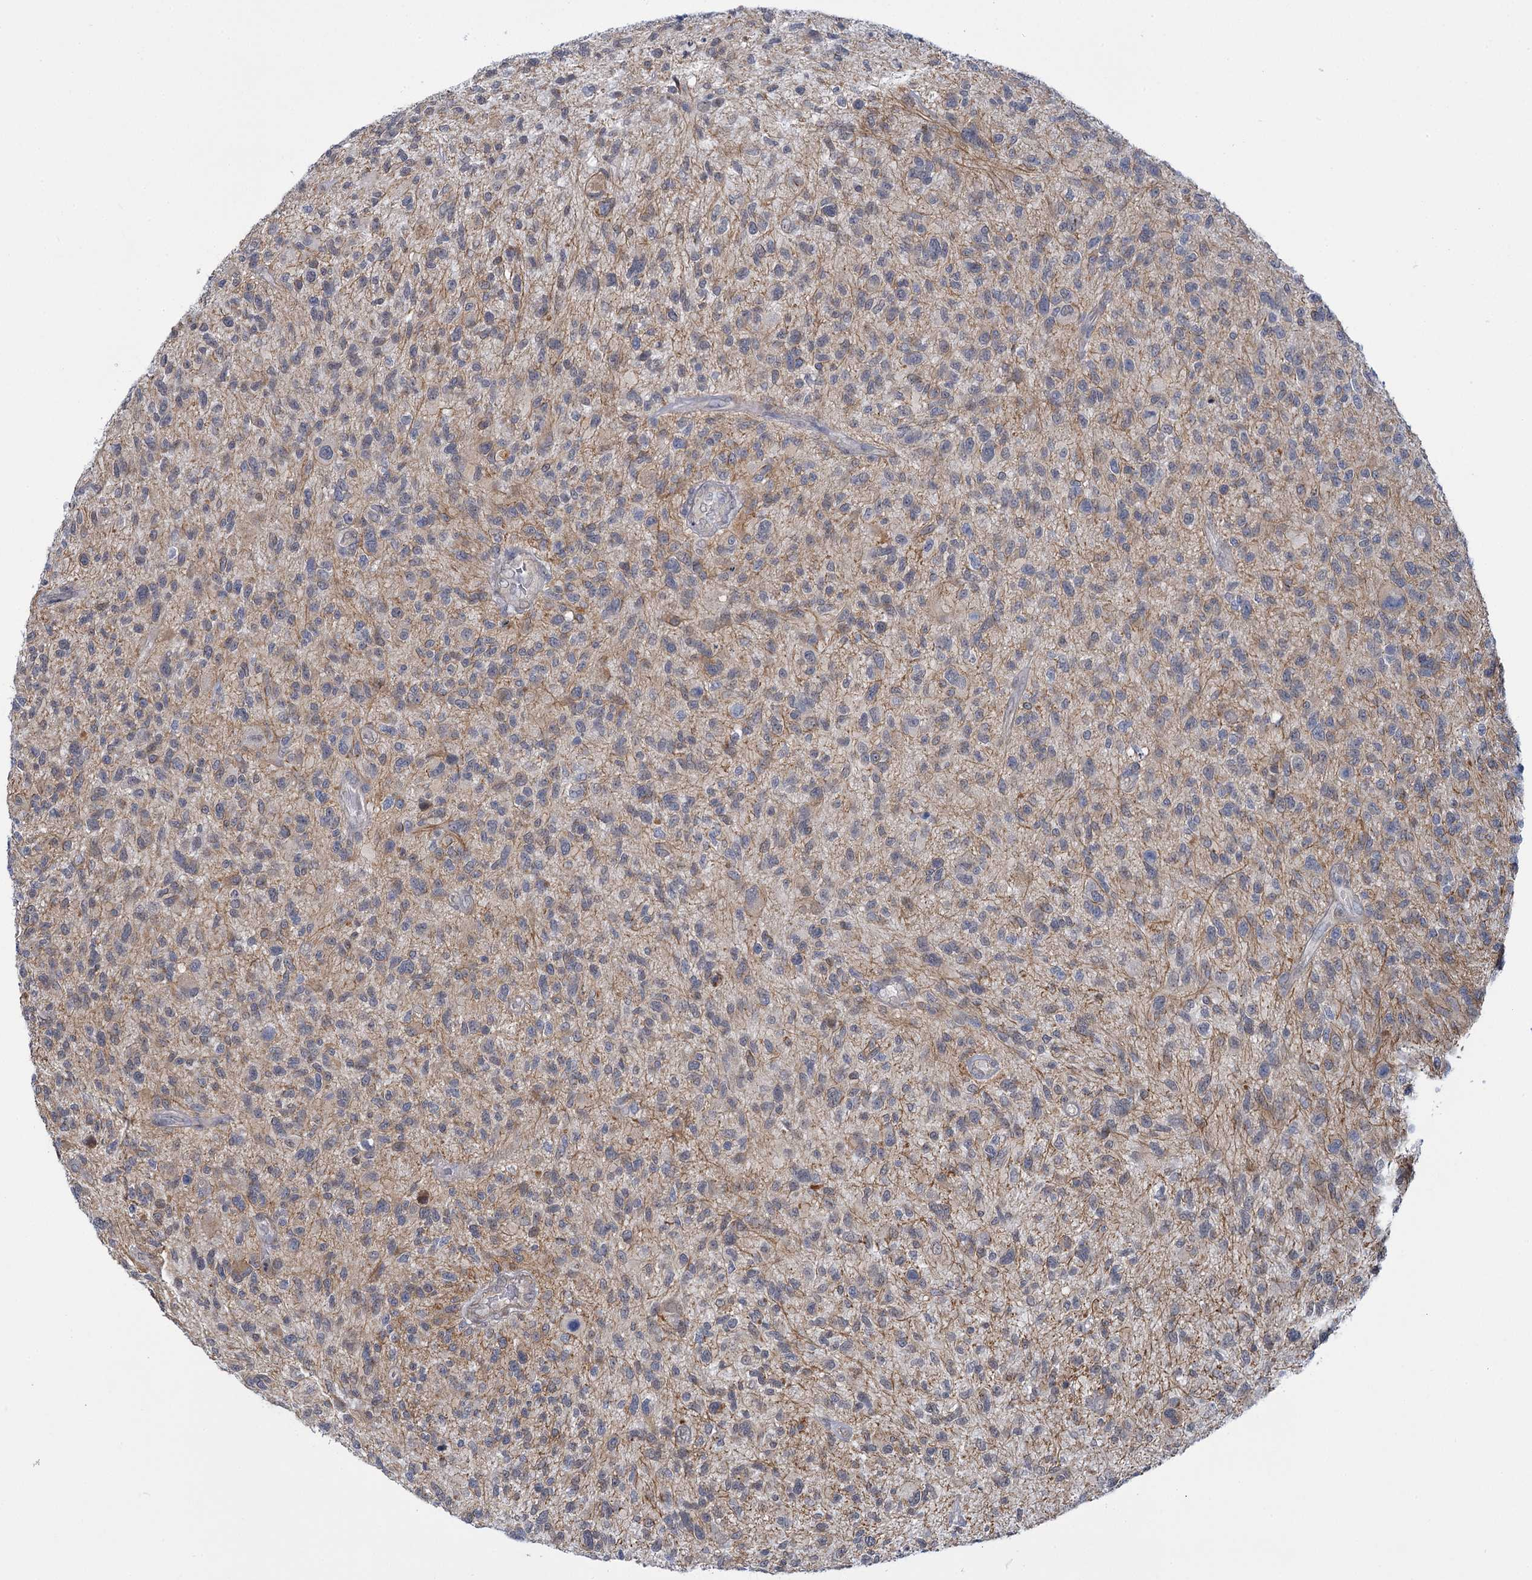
{"staining": {"intensity": "weak", "quantity": "25%-75%", "location": "cytoplasmic/membranous"}, "tissue": "glioma", "cell_type": "Tumor cells", "image_type": "cancer", "snomed": [{"axis": "morphology", "description": "Glioma, malignant, High grade"}, {"axis": "topography", "description": "Brain"}], "caption": "Immunohistochemistry micrograph of neoplastic tissue: human glioma stained using immunohistochemistry (IHC) reveals low levels of weak protein expression localized specifically in the cytoplasmic/membranous of tumor cells, appearing as a cytoplasmic/membranous brown color.", "gene": "MBLAC2", "patient": {"sex": "male", "age": 47}}